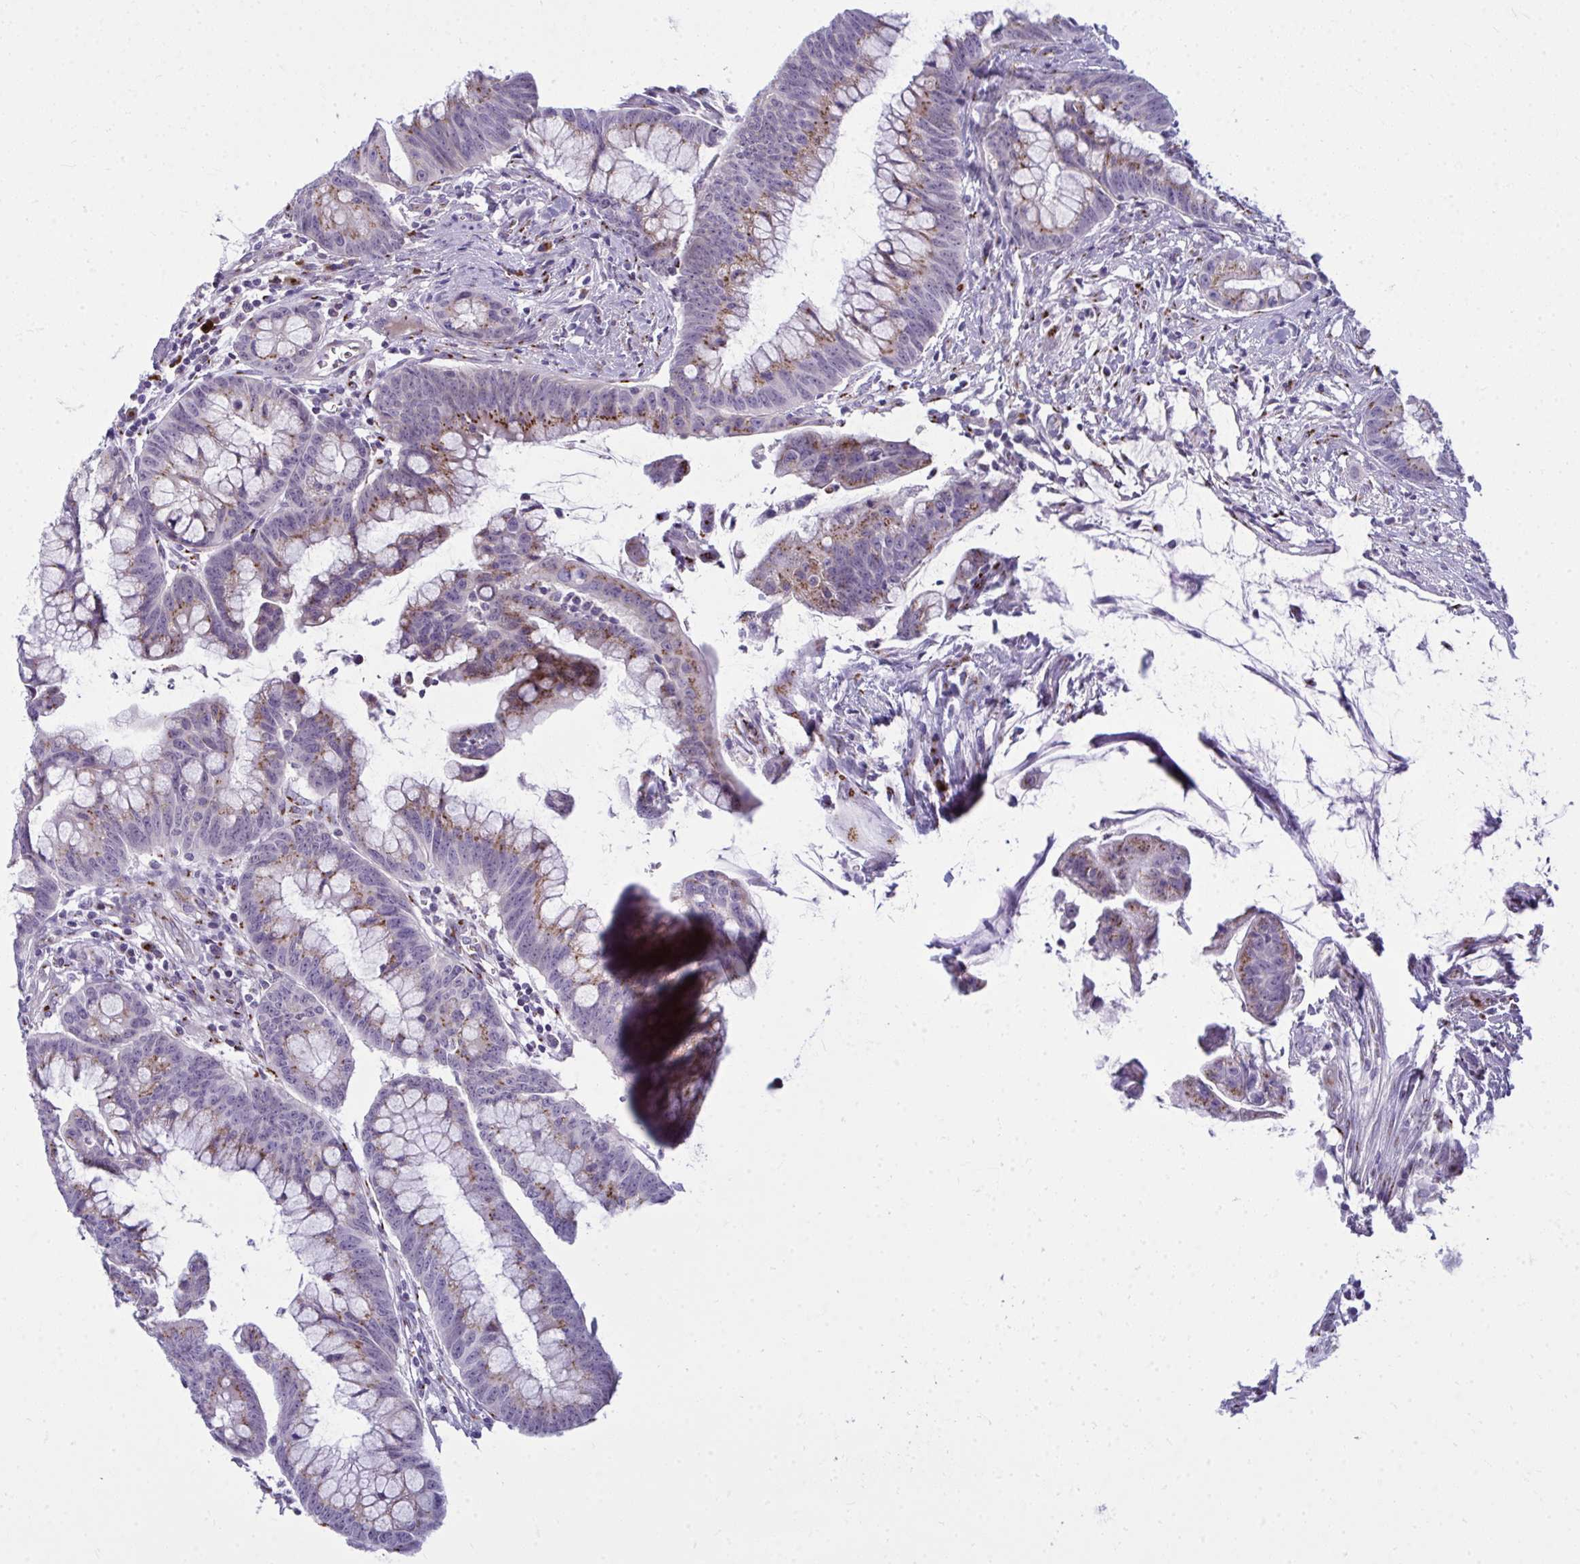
{"staining": {"intensity": "moderate", "quantity": "25%-75%", "location": "cytoplasmic/membranous"}, "tissue": "colorectal cancer", "cell_type": "Tumor cells", "image_type": "cancer", "snomed": [{"axis": "morphology", "description": "Adenocarcinoma, NOS"}, {"axis": "topography", "description": "Colon"}], "caption": "Immunohistochemical staining of human colorectal adenocarcinoma exhibits medium levels of moderate cytoplasmic/membranous protein staining in approximately 25%-75% of tumor cells.", "gene": "DTX4", "patient": {"sex": "male", "age": 62}}